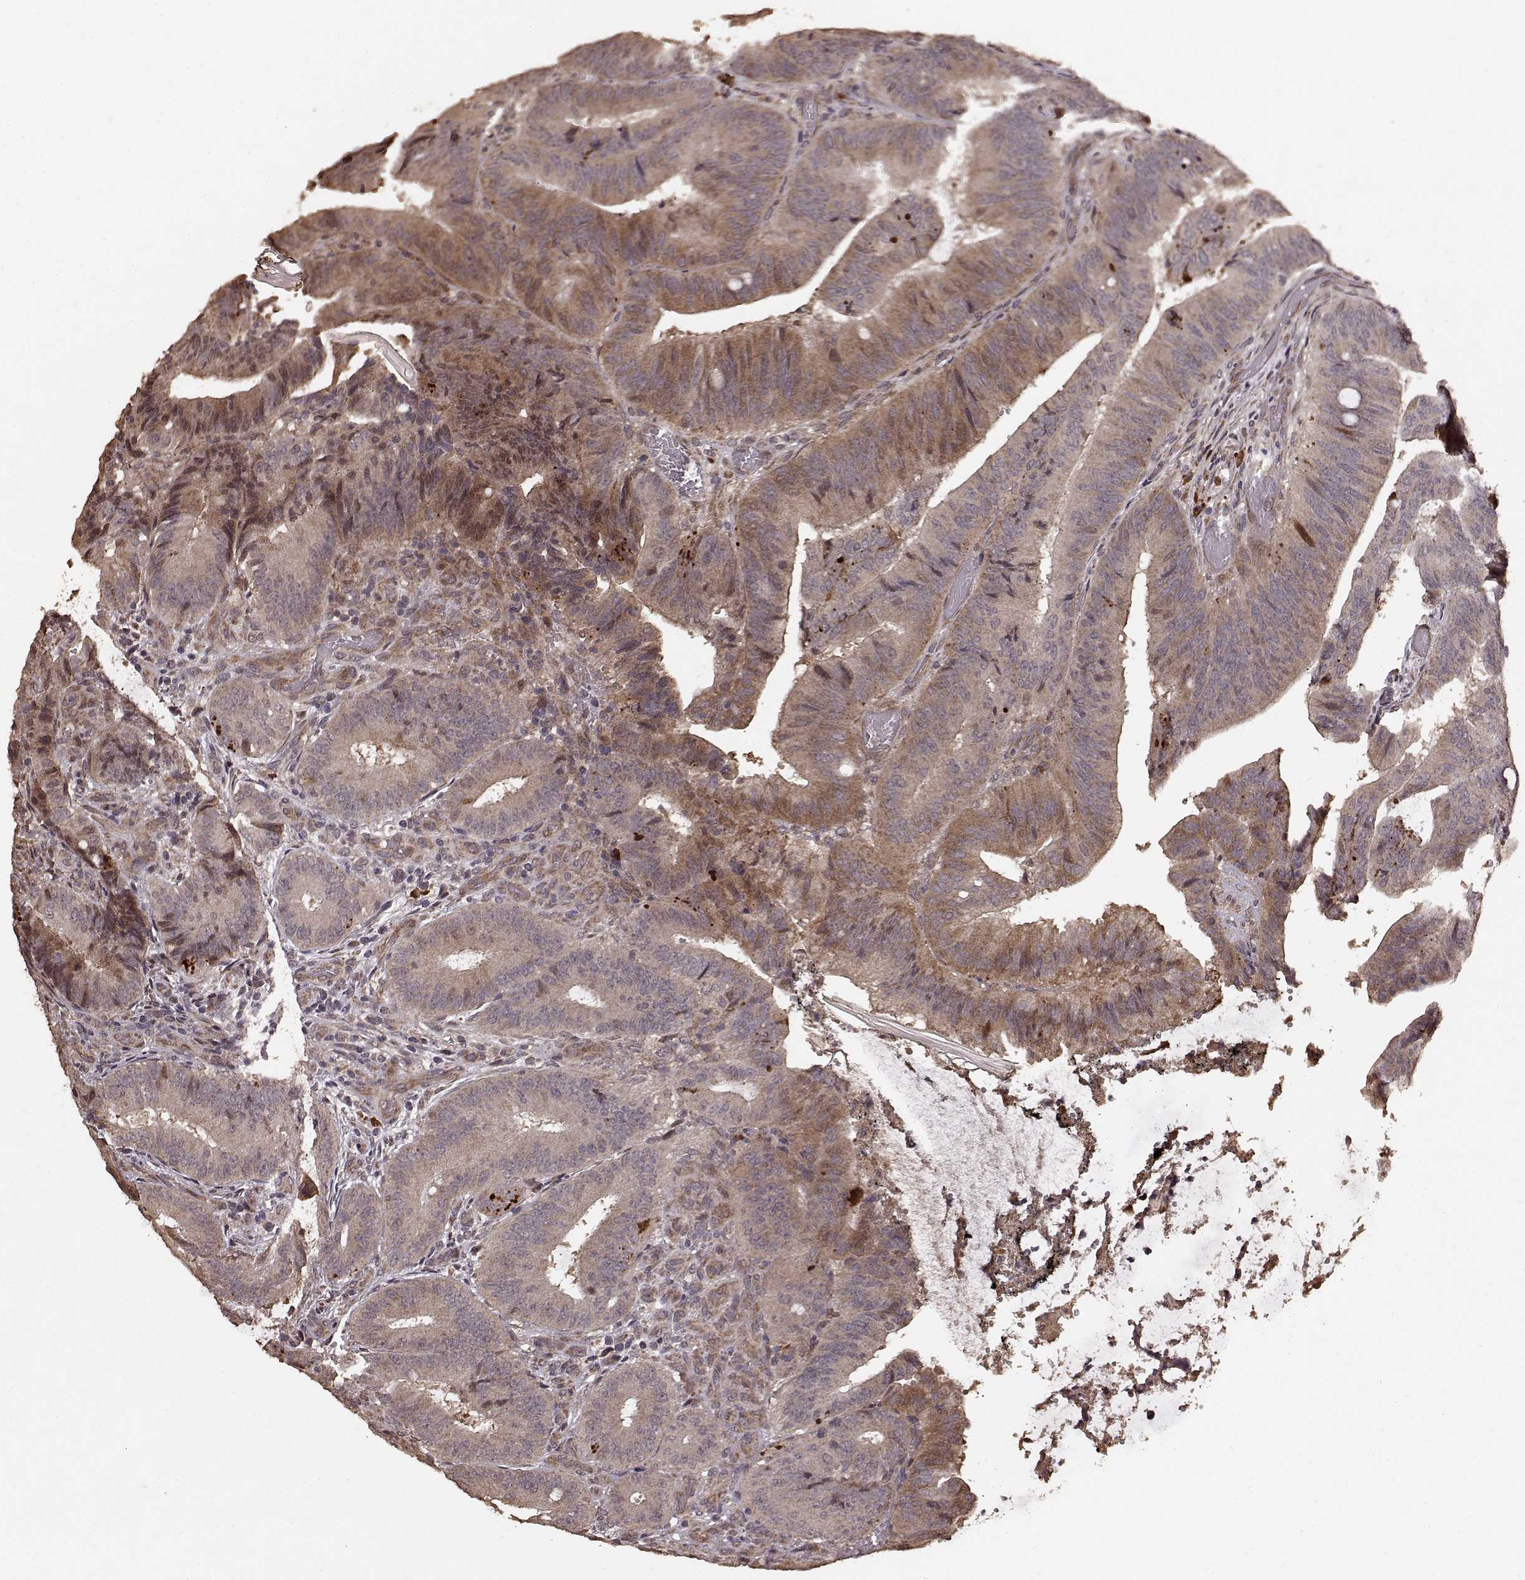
{"staining": {"intensity": "moderate", "quantity": "25%-75%", "location": "cytoplasmic/membranous"}, "tissue": "colorectal cancer", "cell_type": "Tumor cells", "image_type": "cancer", "snomed": [{"axis": "morphology", "description": "Adenocarcinoma, NOS"}, {"axis": "topography", "description": "Colon"}], "caption": "Human colorectal adenocarcinoma stained with a protein marker shows moderate staining in tumor cells.", "gene": "USP15", "patient": {"sex": "female", "age": 43}}